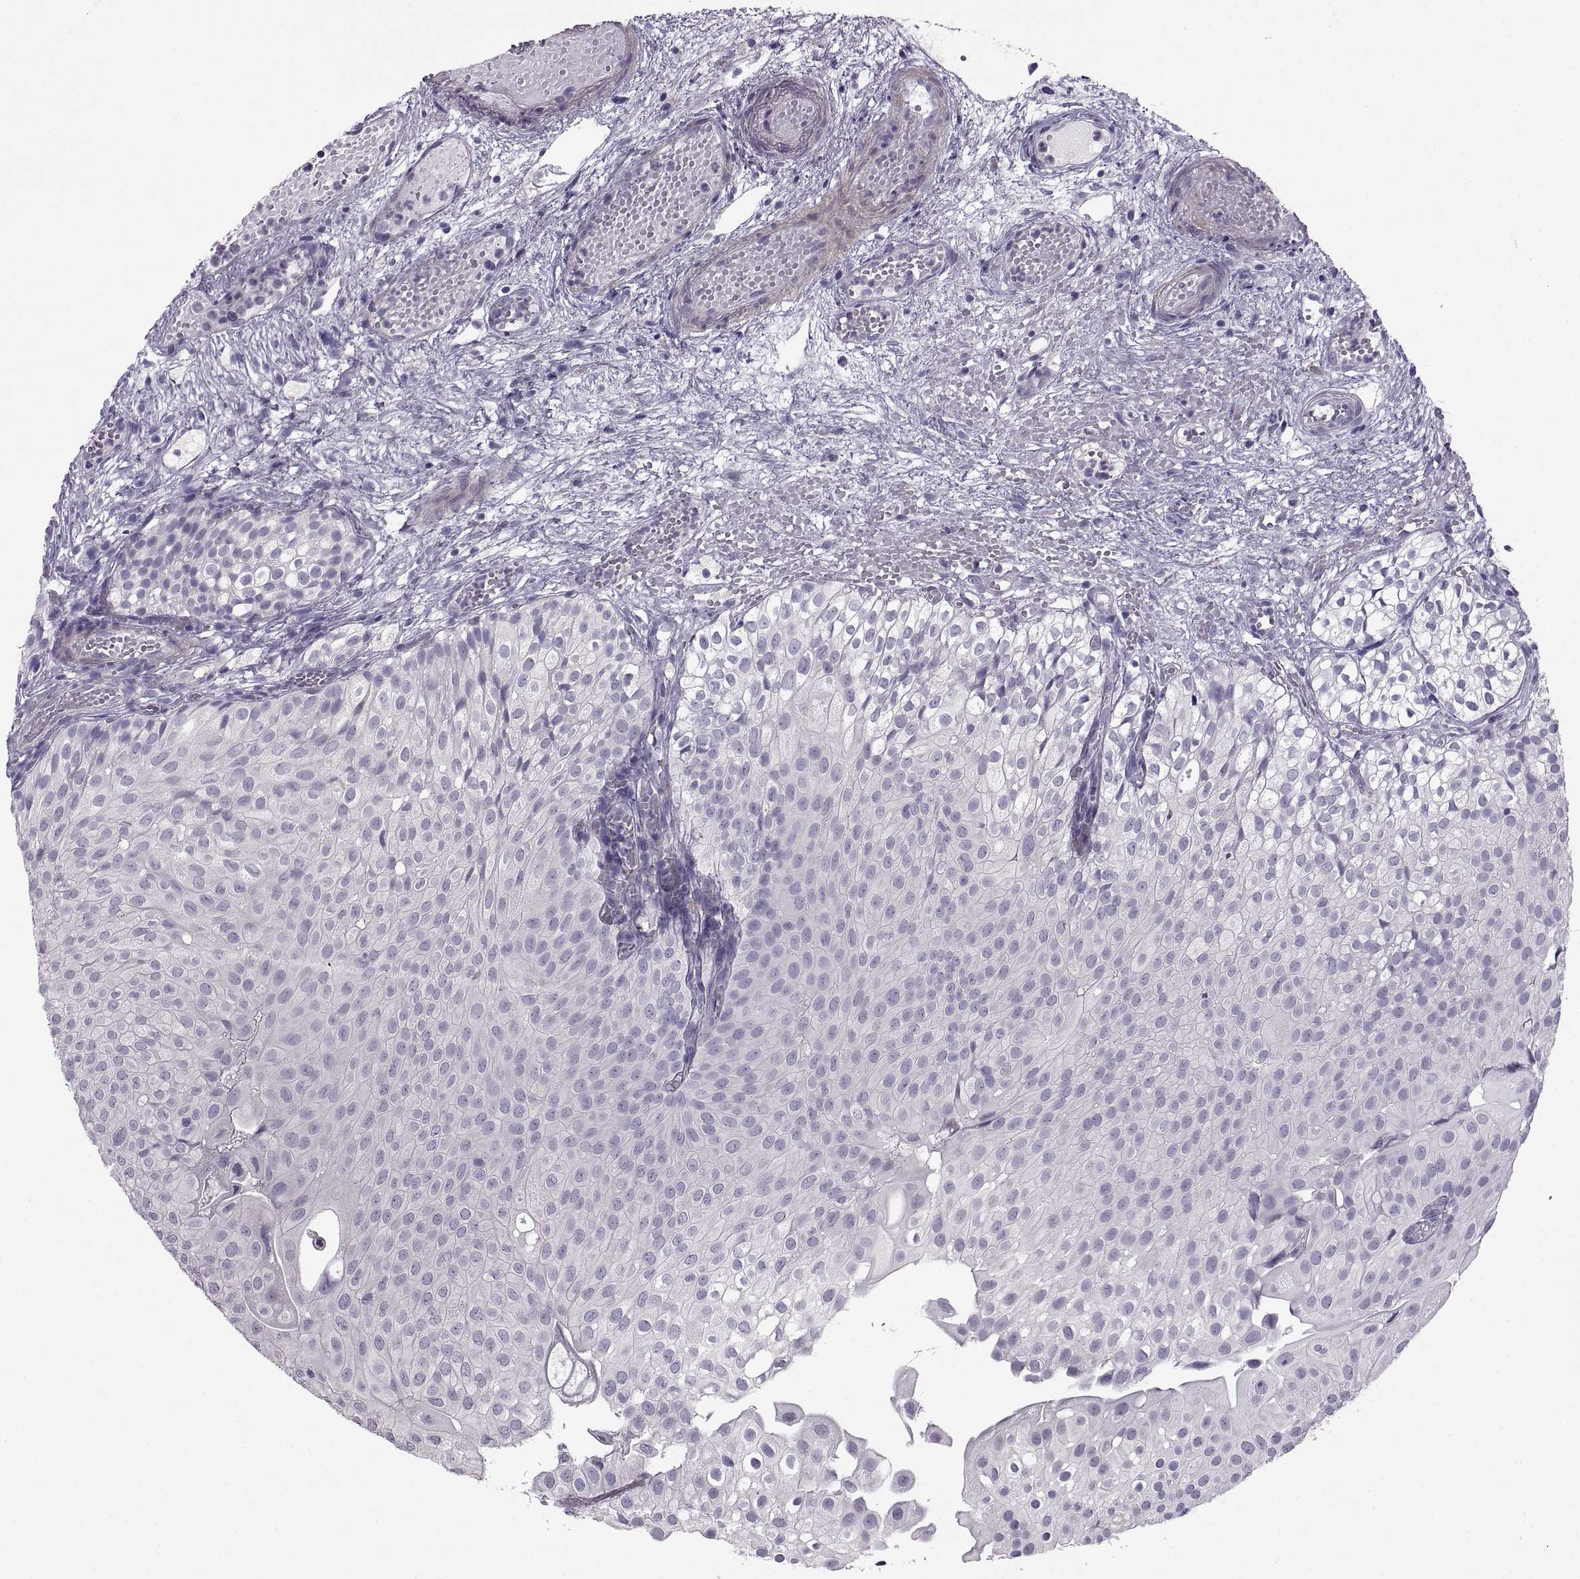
{"staining": {"intensity": "negative", "quantity": "none", "location": "none"}, "tissue": "urothelial cancer", "cell_type": "Tumor cells", "image_type": "cancer", "snomed": [{"axis": "morphology", "description": "Urothelial carcinoma, Low grade"}, {"axis": "topography", "description": "Urinary bladder"}], "caption": "The immunohistochemistry photomicrograph has no significant positivity in tumor cells of low-grade urothelial carcinoma tissue. (Immunohistochemistry (ihc), brightfield microscopy, high magnification).", "gene": "BSPH1", "patient": {"sex": "male", "age": 72}}